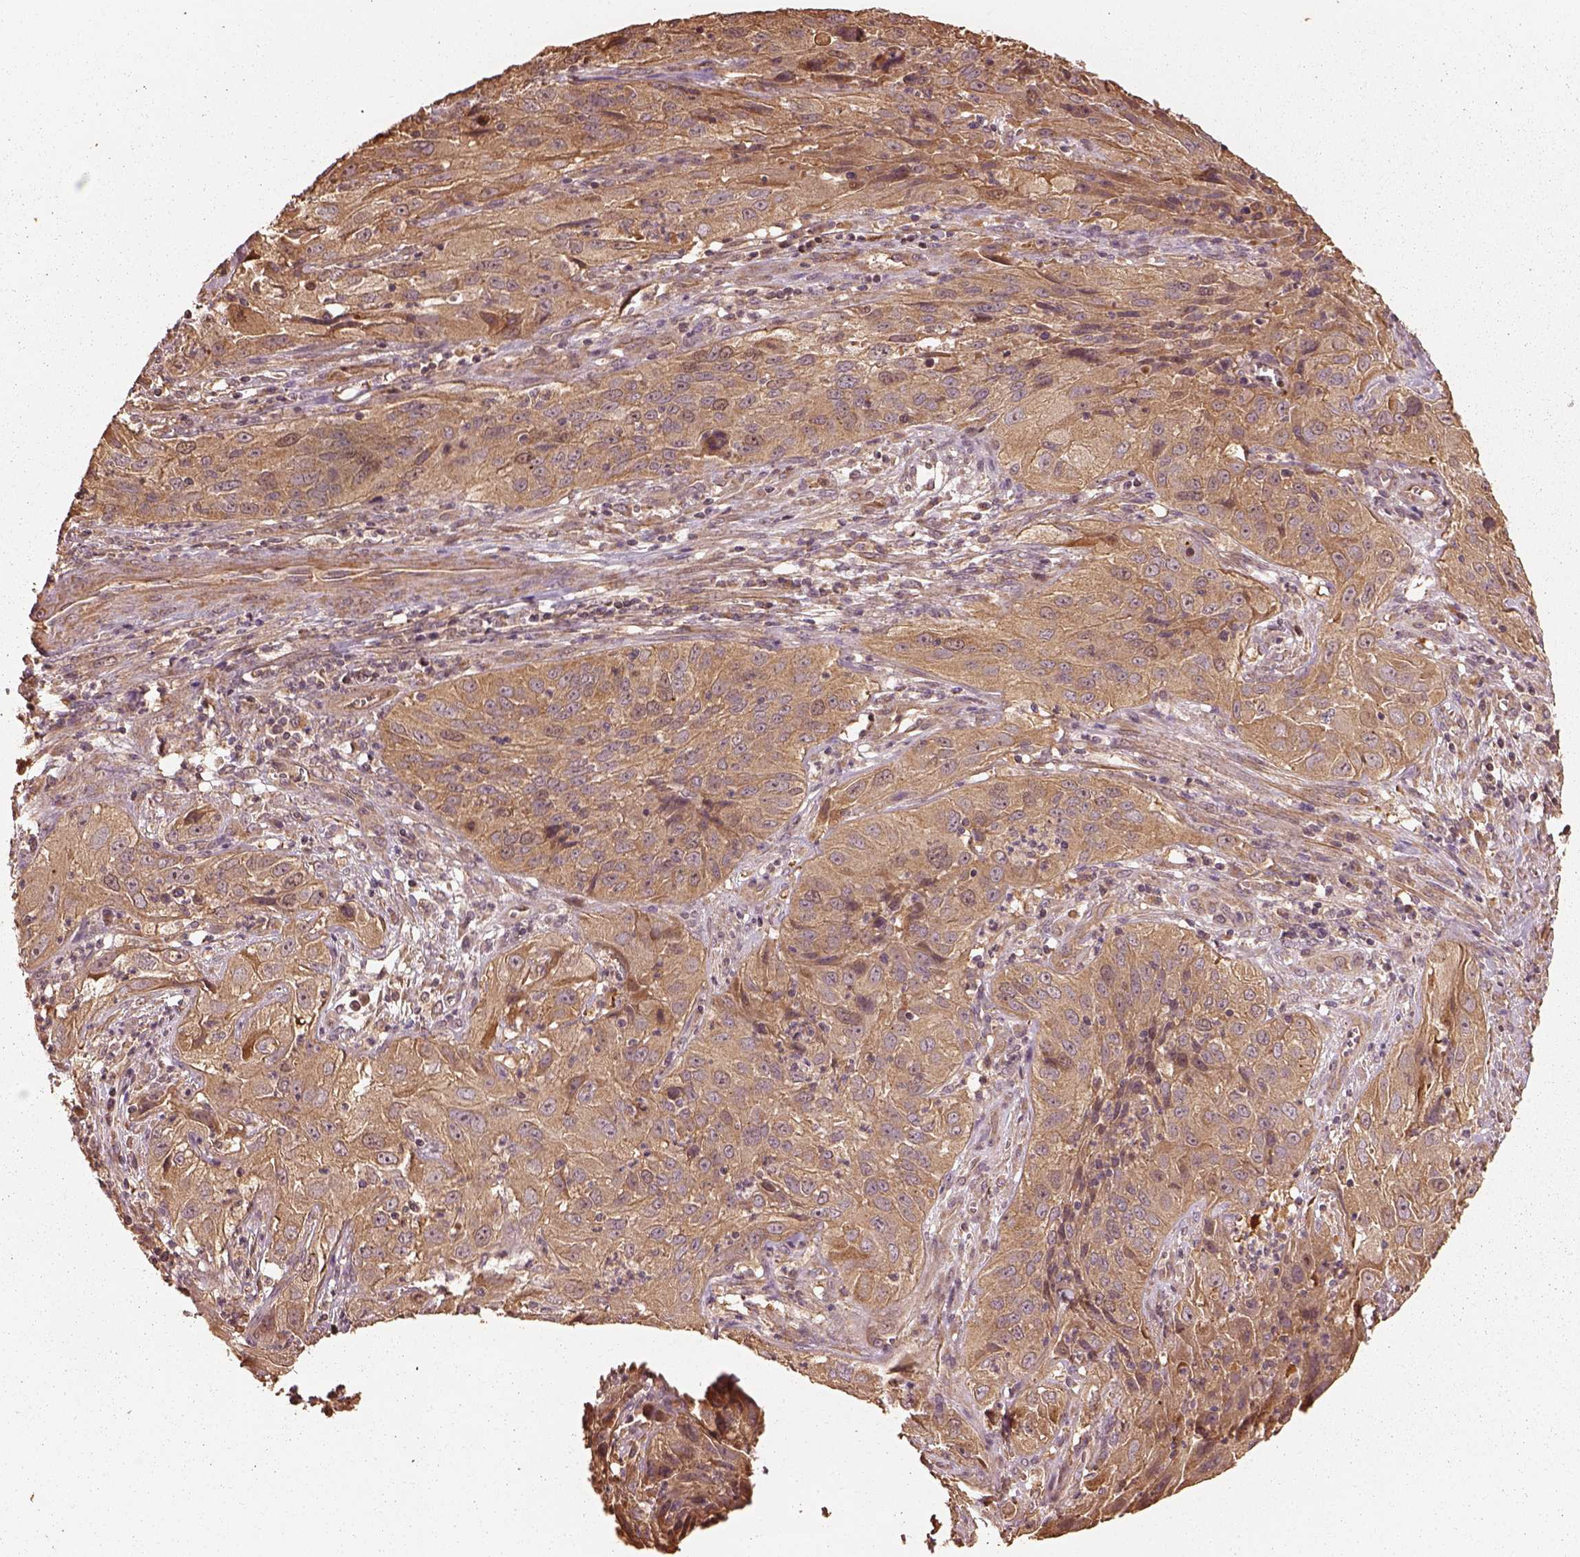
{"staining": {"intensity": "moderate", "quantity": ">75%", "location": "cytoplasmic/membranous"}, "tissue": "cervical cancer", "cell_type": "Tumor cells", "image_type": "cancer", "snomed": [{"axis": "morphology", "description": "Squamous cell carcinoma, NOS"}, {"axis": "topography", "description": "Cervix"}], "caption": "A high-resolution histopathology image shows IHC staining of cervical cancer, which demonstrates moderate cytoplasmic/membranous expression in about >75% of tumor cells.", "gene": "METTL4", "patient": {"sex": "female", "age": 32}}